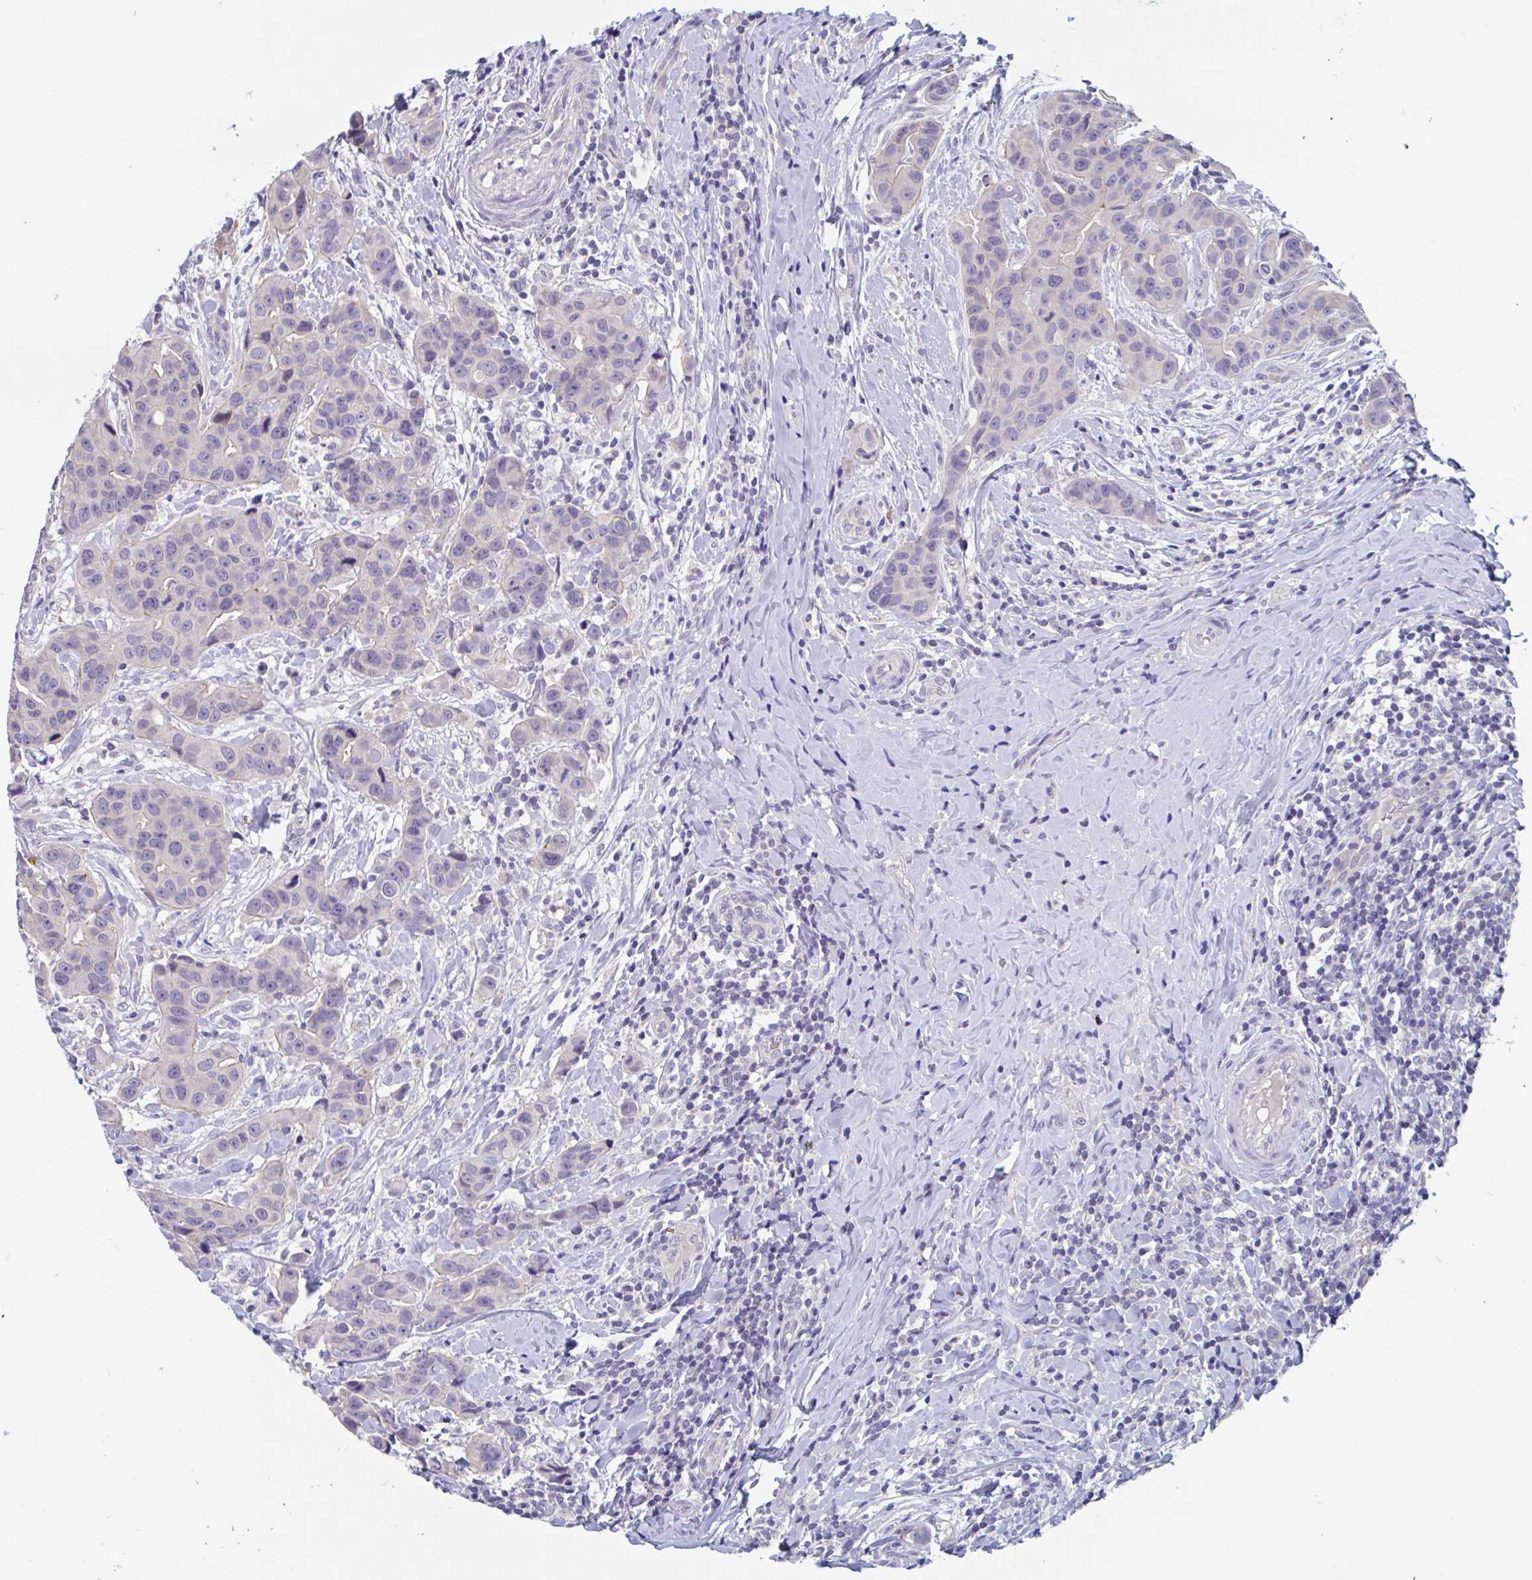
{"staining": {"intensity": "negative", "quantity": "none", "location": "none"}, "tissue": "breast cancer", "cell_type": "Tumor cells", "image_type": "cancer", "snomed": [{"axis": "morphology", "description": "Duct carcinoma"}, {"axis": "topography", "description": "Breast"}], "caption": "Human breast infiltrating ductal carcinoma stained for a protein using immunohistochemistry (IHC) demonstrates no positivity in tumor cells.", "gene": "UNKL", "patient": {"sex": "female", "age": 24}}